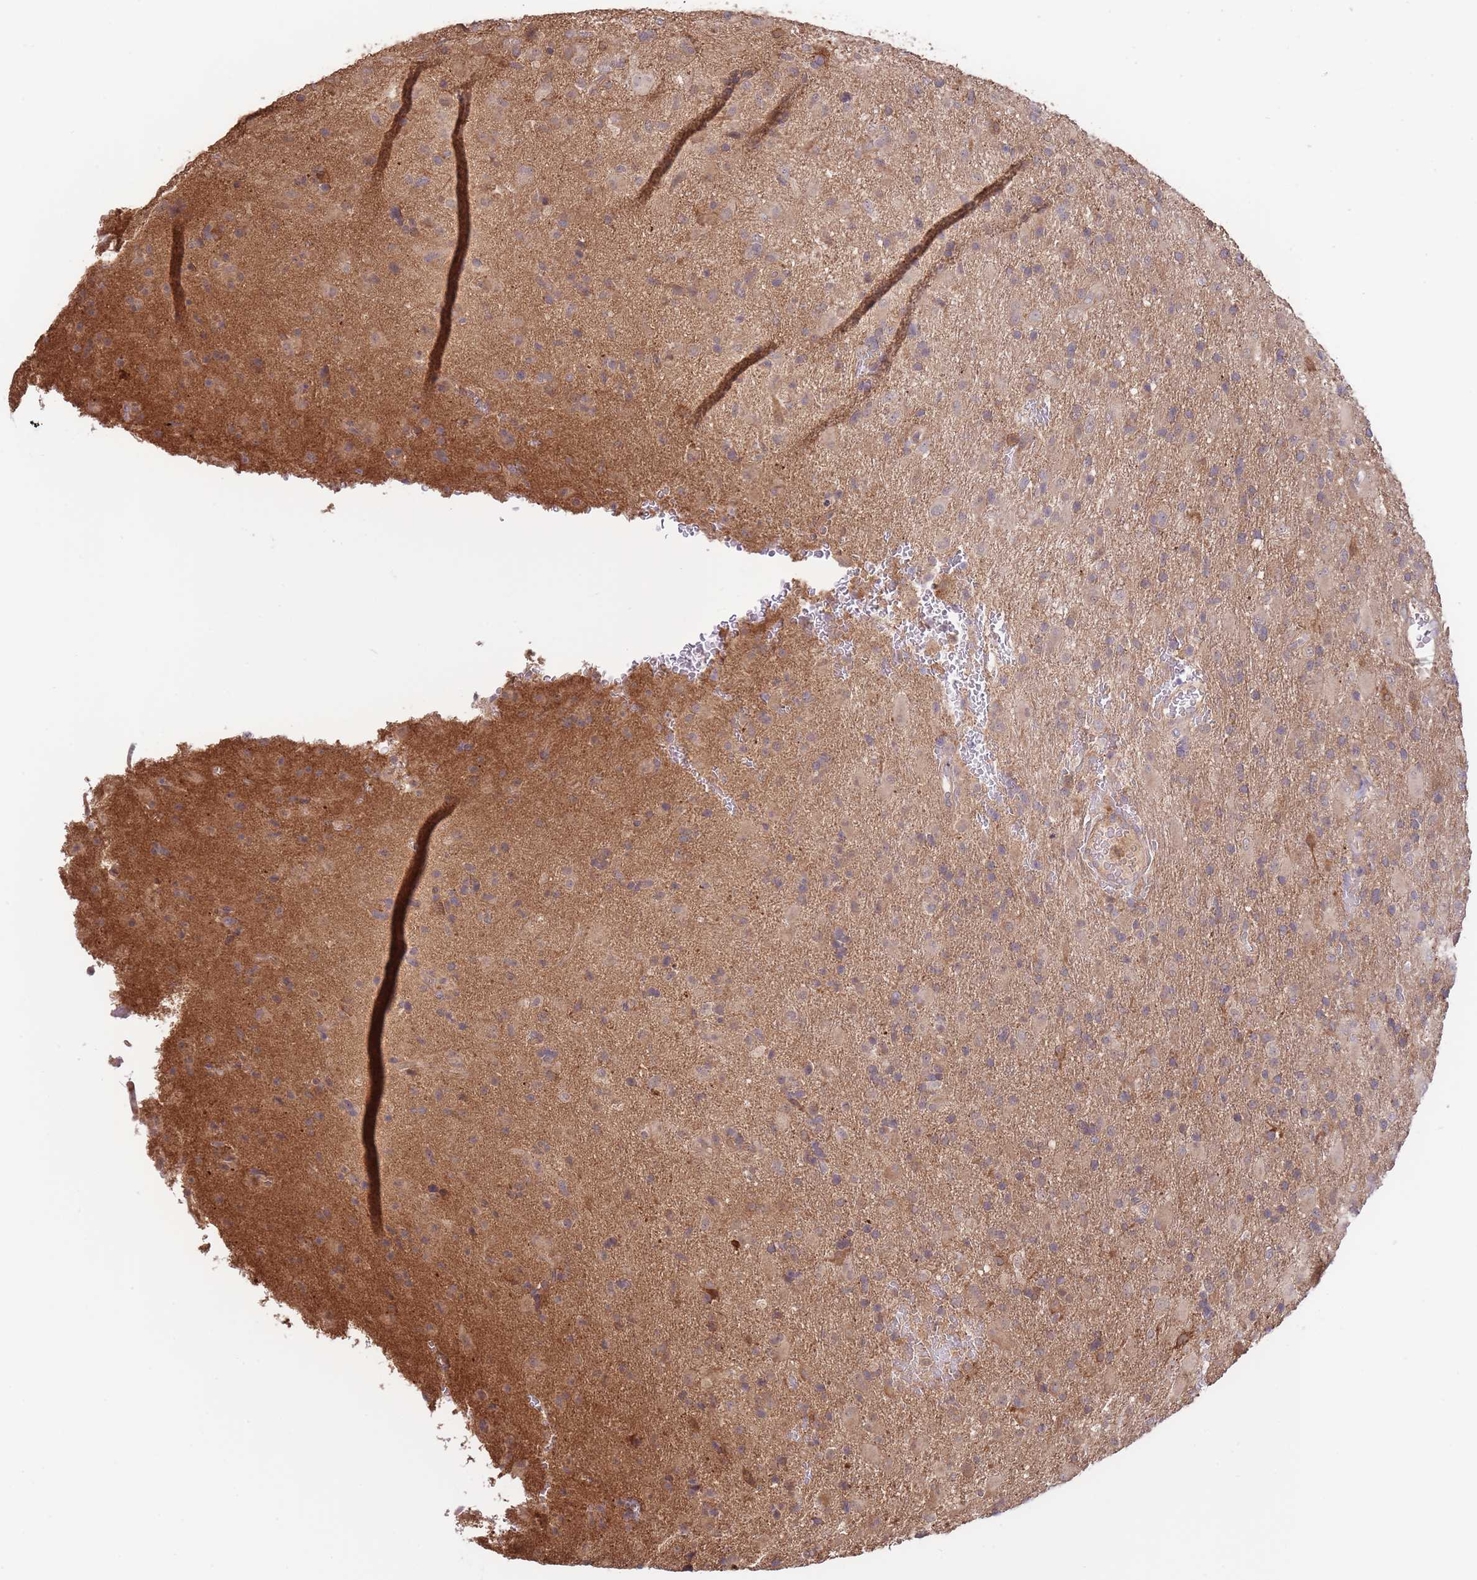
{"staining": {"intensity": "weak", "quantity": "<25%", "location": "cytoplasmic/membranous"}, "tissue": "glioma", "cell_type": "Tumor cells", "image_type": "cancer", "snomed": [{"axis": "morphology", "description": "Glioma, malignant, Low grade"}, {"axis": "topography", "description": "Brain"}], "caption": "Immunohistochemistry (IHC) micrograph of neoplastic tissue: human malignant glioma (low-grade) stained with DAB (3,3'-diaminobenzidine) displays no significant protein expression in tumor cells.", "gene": "ZNF304", "patient": {"sex": "male", "age": 65}}